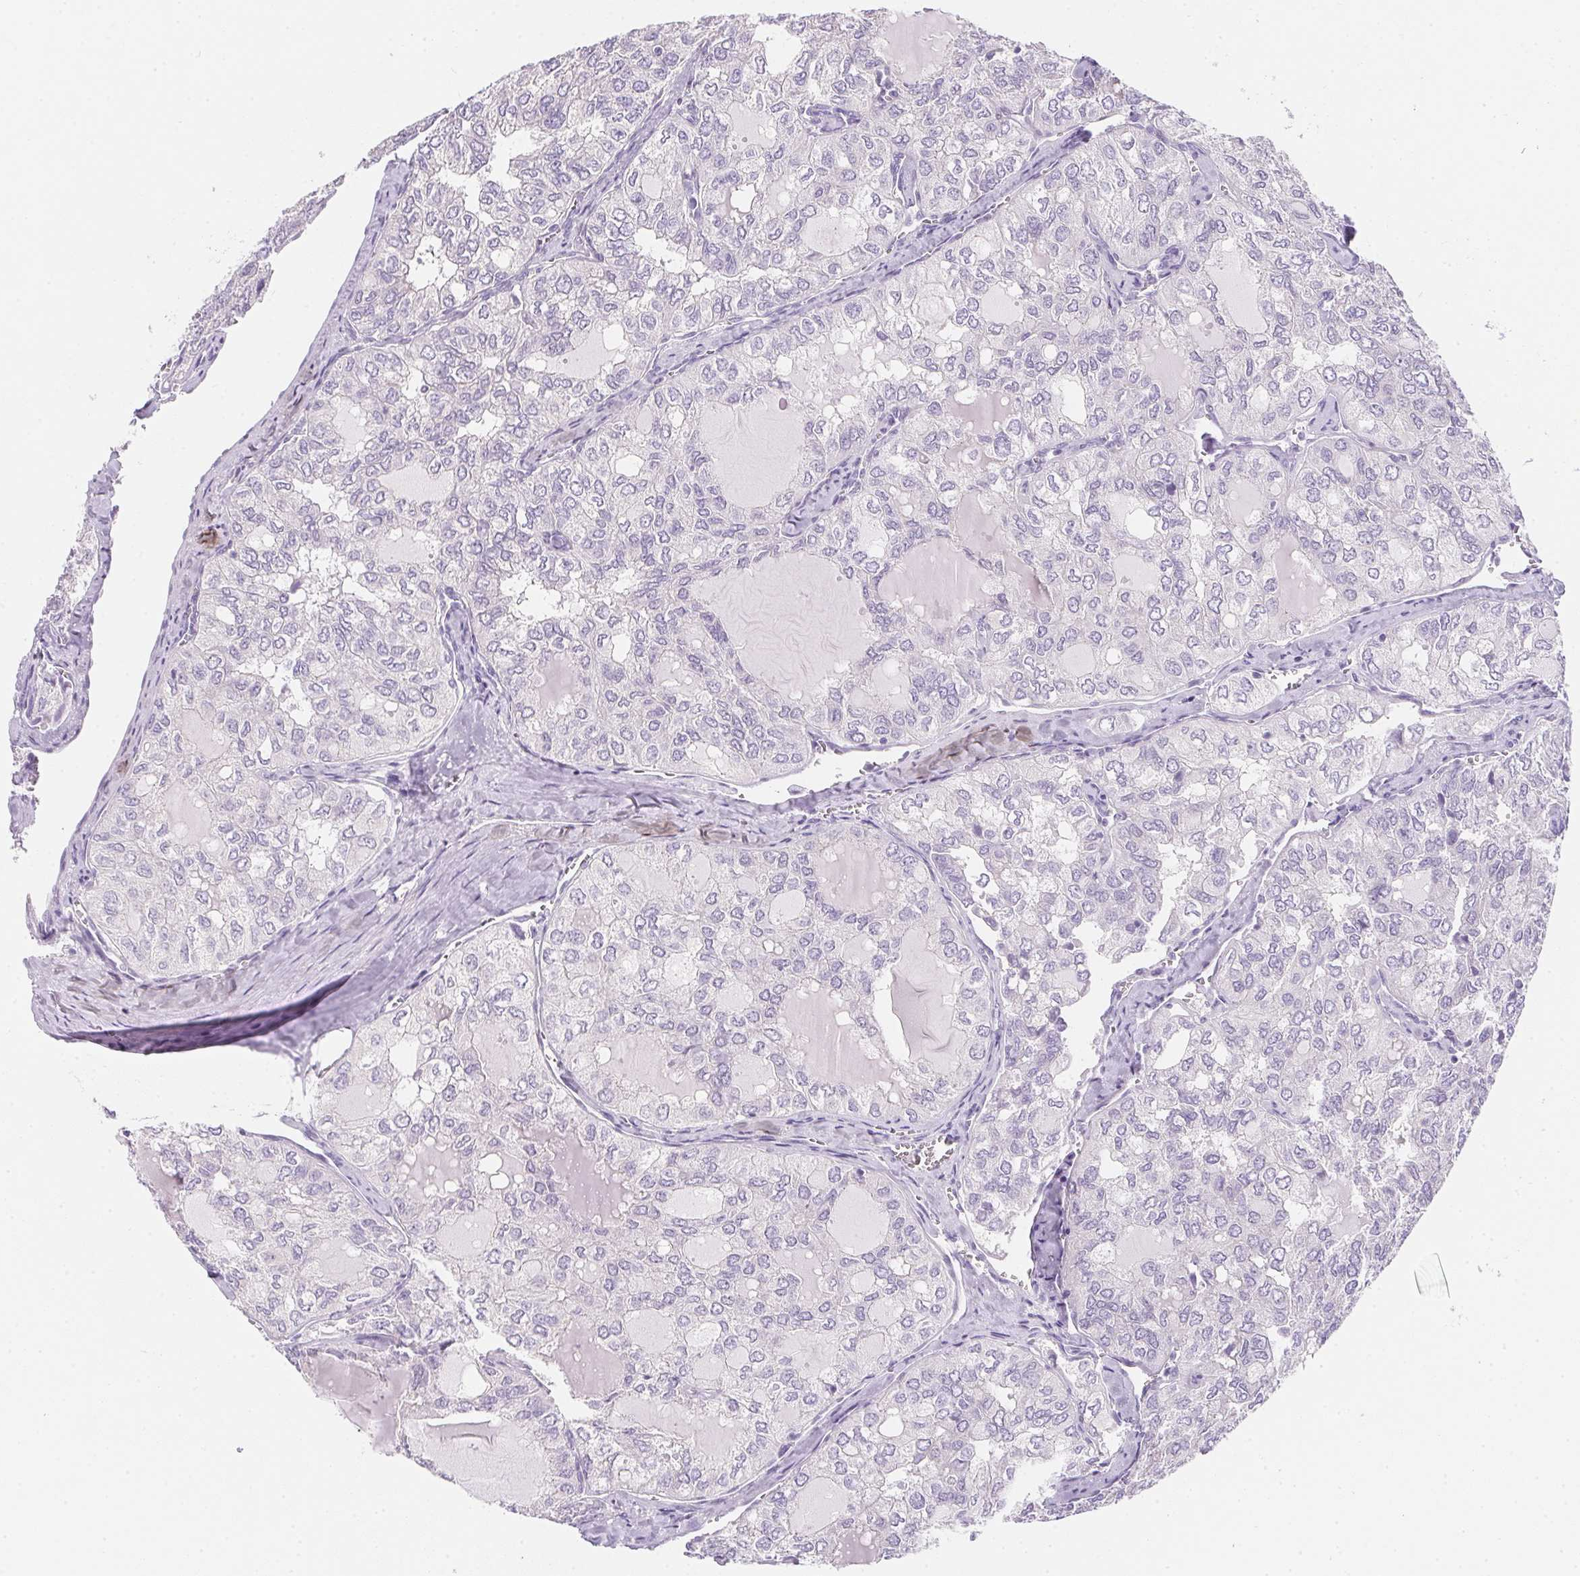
{"staining": {"intensity": "negative", "quantity": "none", "location": "none"}, "tissue": "thyroid cancer", "cell_type": "Tumor cells", "image_type": "cancer", "snomed": [{"axis": "morphology", "description": "Follicular adenoma carcinoma, NOS"}, {"axis": "topography", "description": "Thyroid gland"}], "caption": "Tumor cells are negative for protein expression in human thyroid cancer.", "gene": "AQP5", "patient": {"sex": "male", "age": 75}}